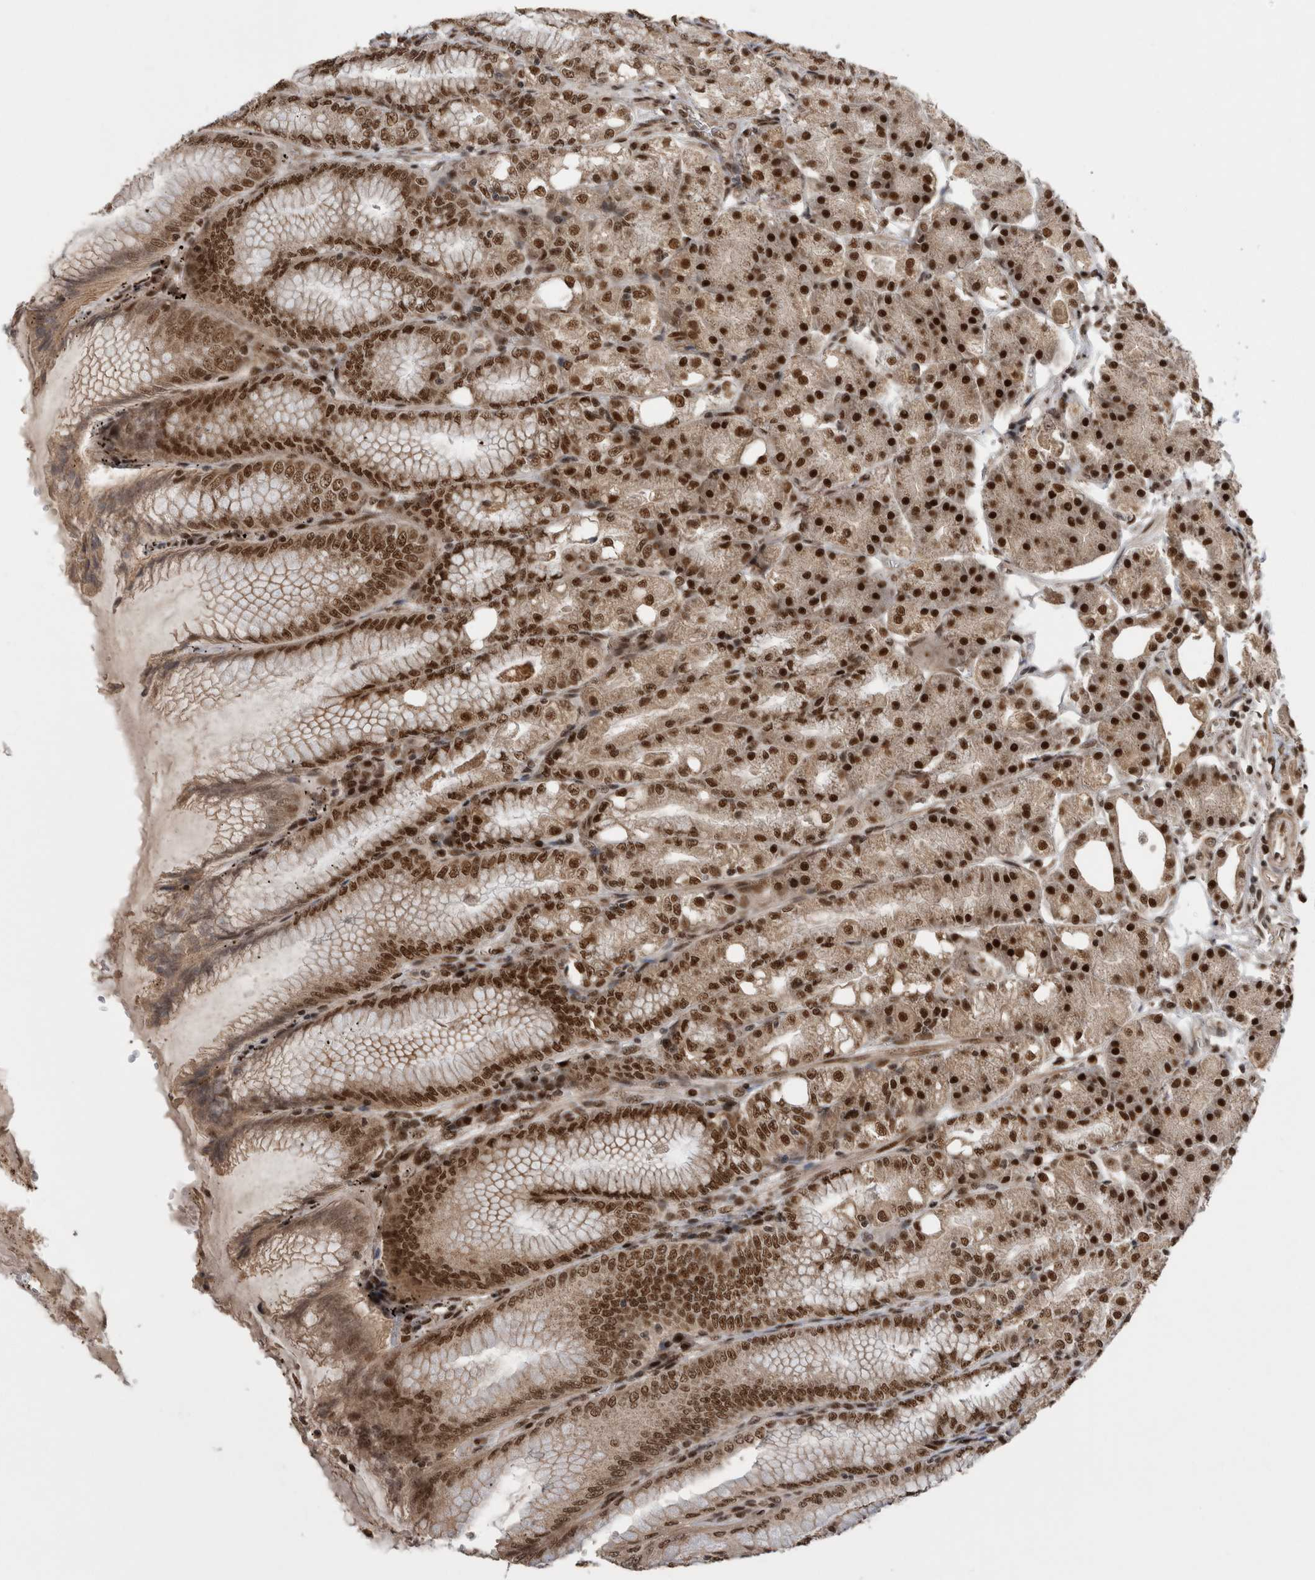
{"staining": {"intensity": "strong", "quantity": ">75%", "location": "nuclear"}, "tissue": "stomach", "cell_type": "Glandular cells", "image_type": "normal", "snomed": [{"axis": "morphology", "description": "Normal tissue, NOS"}, {"axis": "topography", "description": "Stomach, lower"}], "caption": "This histopathology image demonstrates IHC staining of normal human stomach, with high strong nuclear expression in about >75% of glandular cells.", "gene": "CPSF2", "patient": {"sex": "male", "age": 71}}